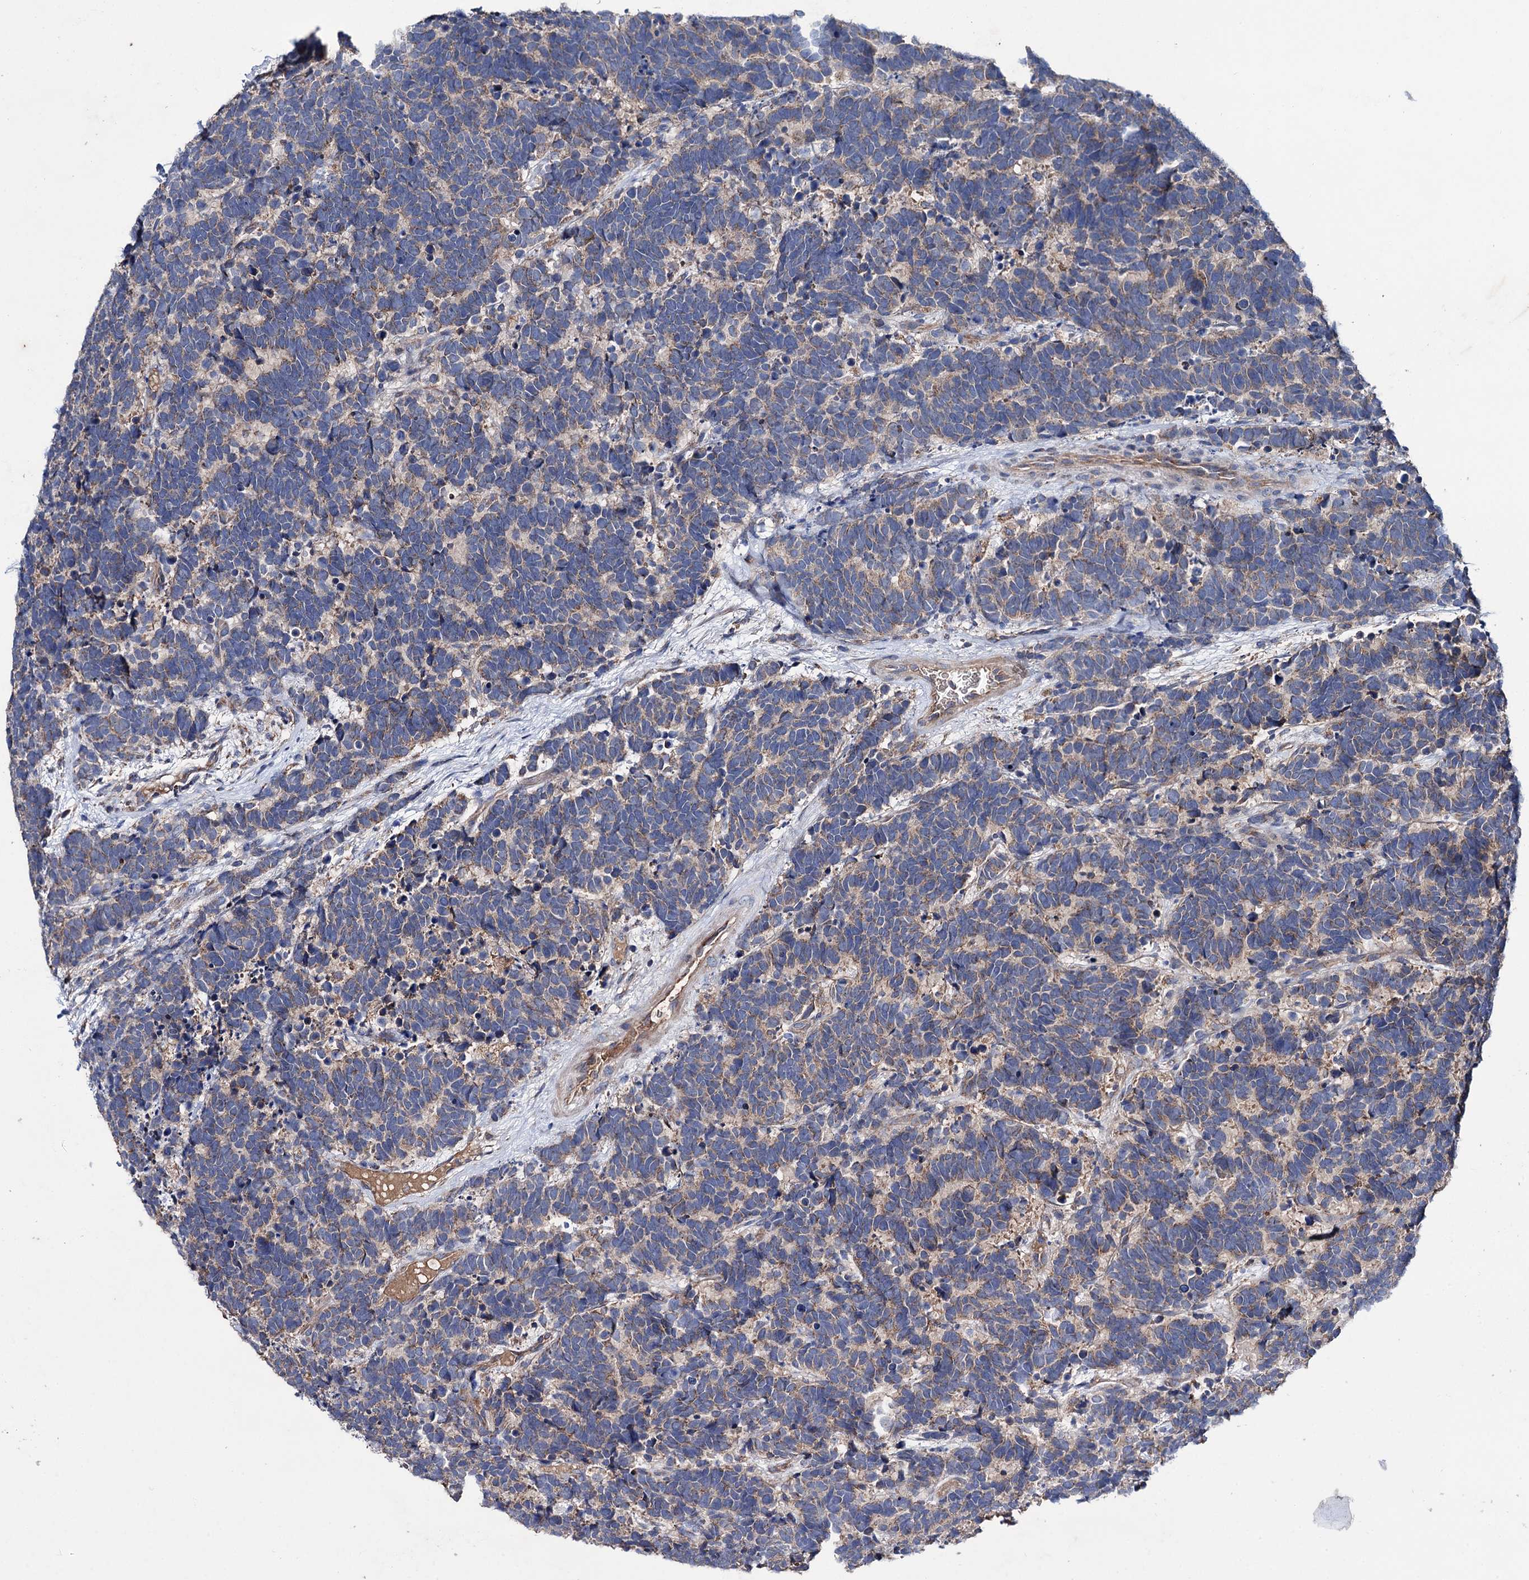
{"staining": {"intensity": "weak", "quantity": "25%-75%", "location": "cytoplasmic/membranous"}, "tissue": "carcinoid", "cell_type": "Tumor cells", "image_type": "cancer", "snomed": [{"axis": "morphology", "description": "Carcinoma, NOS"}, {"axis": "morphology", "description": "Carcinoid, malignant, NOS"}, {"axis": "topography", "description": "Urinary bladder"}], "caption": "Protein staining by immunohistochemistry (IHC) reveals weak cytoplasmic/membranous staining in about 25%-75% of tumor cells in carcinoma.", "gene": "CLPB", "patient": {"sex": "male", "age": 57}}